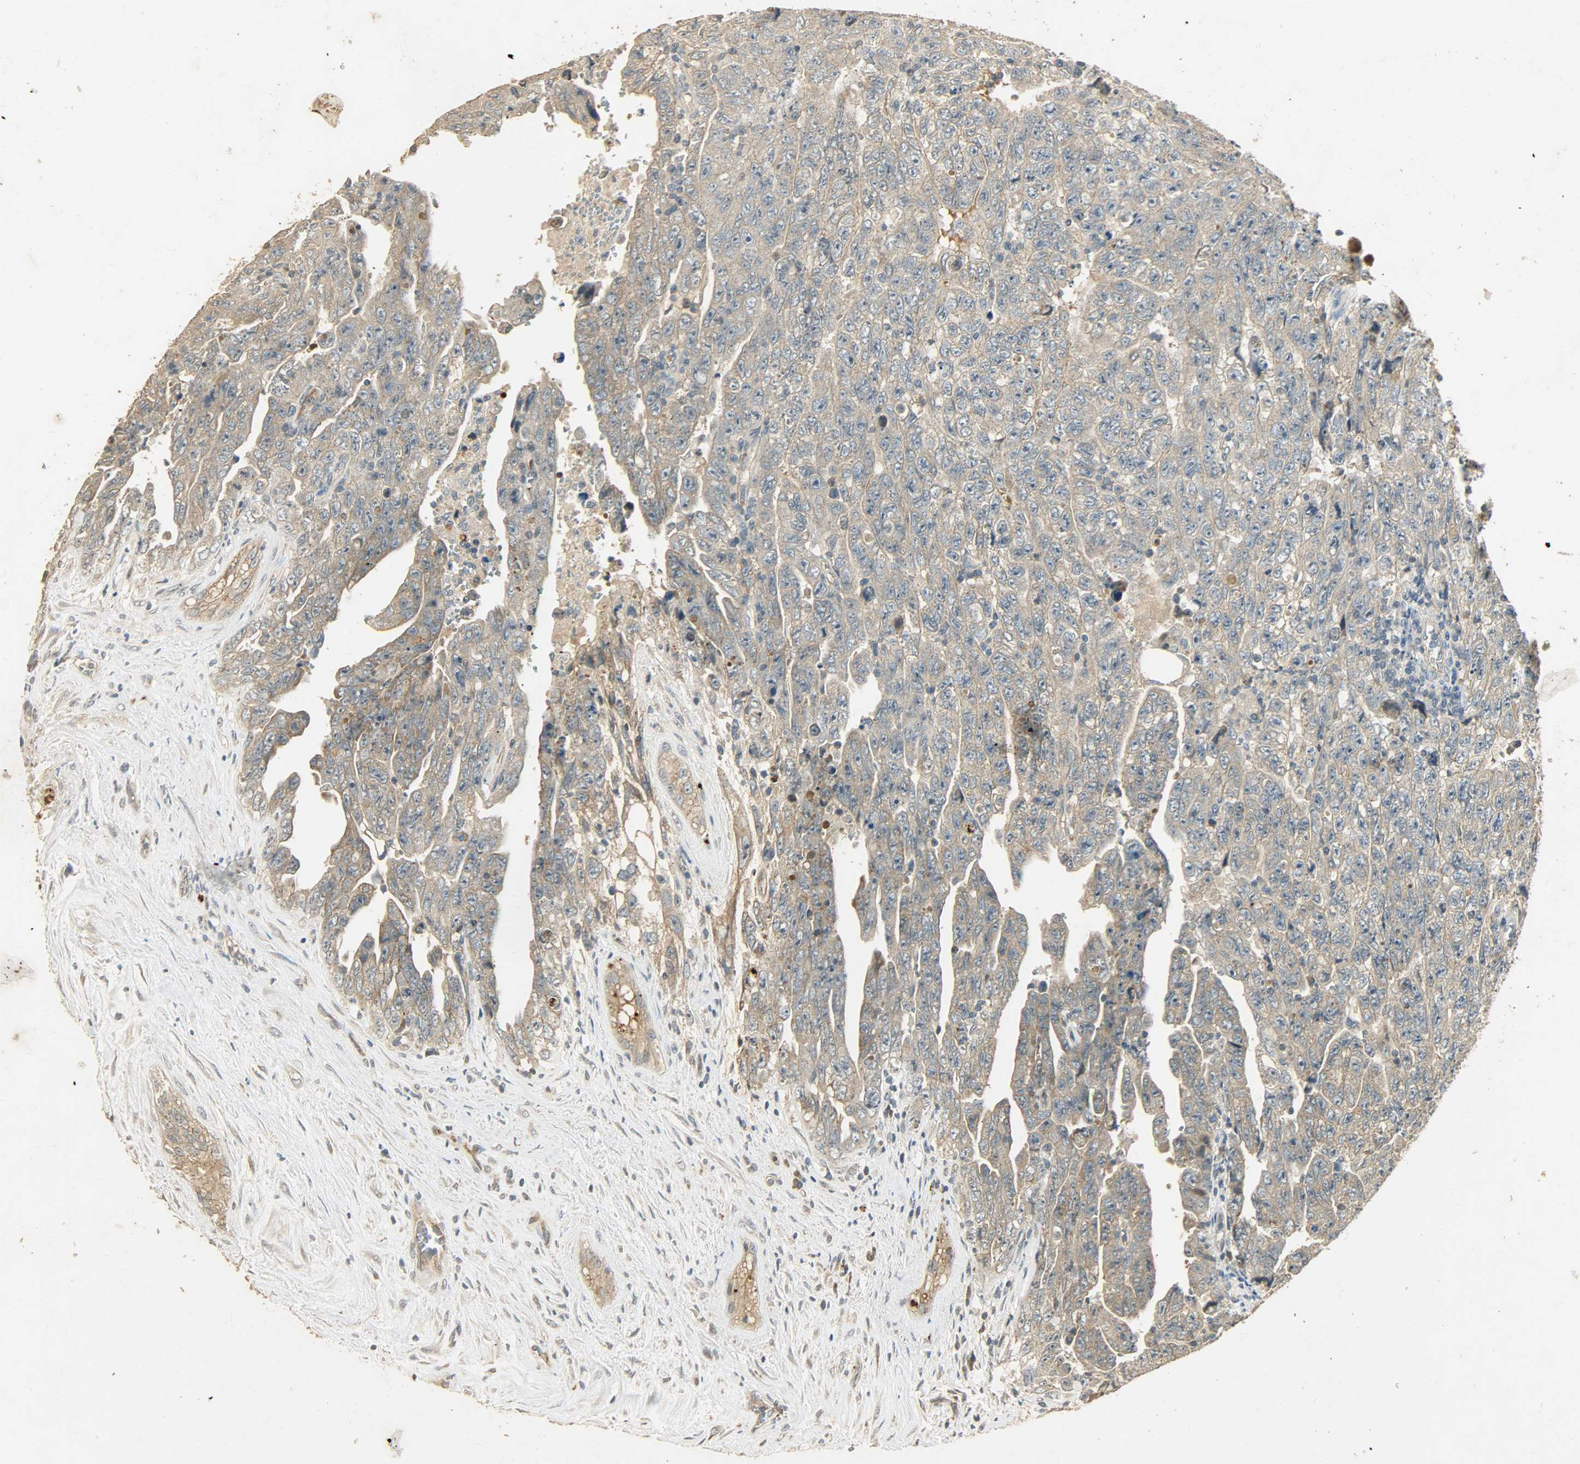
{"staining": {"intensity": "weak", "quantity": ">75%", "location": "cytoplasmic/membranous"}, "tissue": "testis cancer", "cell_type": "Tumor cells", "image_type": "cancer", "snomed": [{"axis": "morphology", "description": "Carcinoma, Embryonal, NOS"}, {"axis": "topography", "description": "Testis"}], "caption": "Tumor cells demonstrate low levels of weak cytoplasmic/membranous expression in approximately >75% of cells in testis cancer. Nuclei are stained in blue.", "gene": "ATP2B1", "patient": {"sex": "male", "age": 28}}